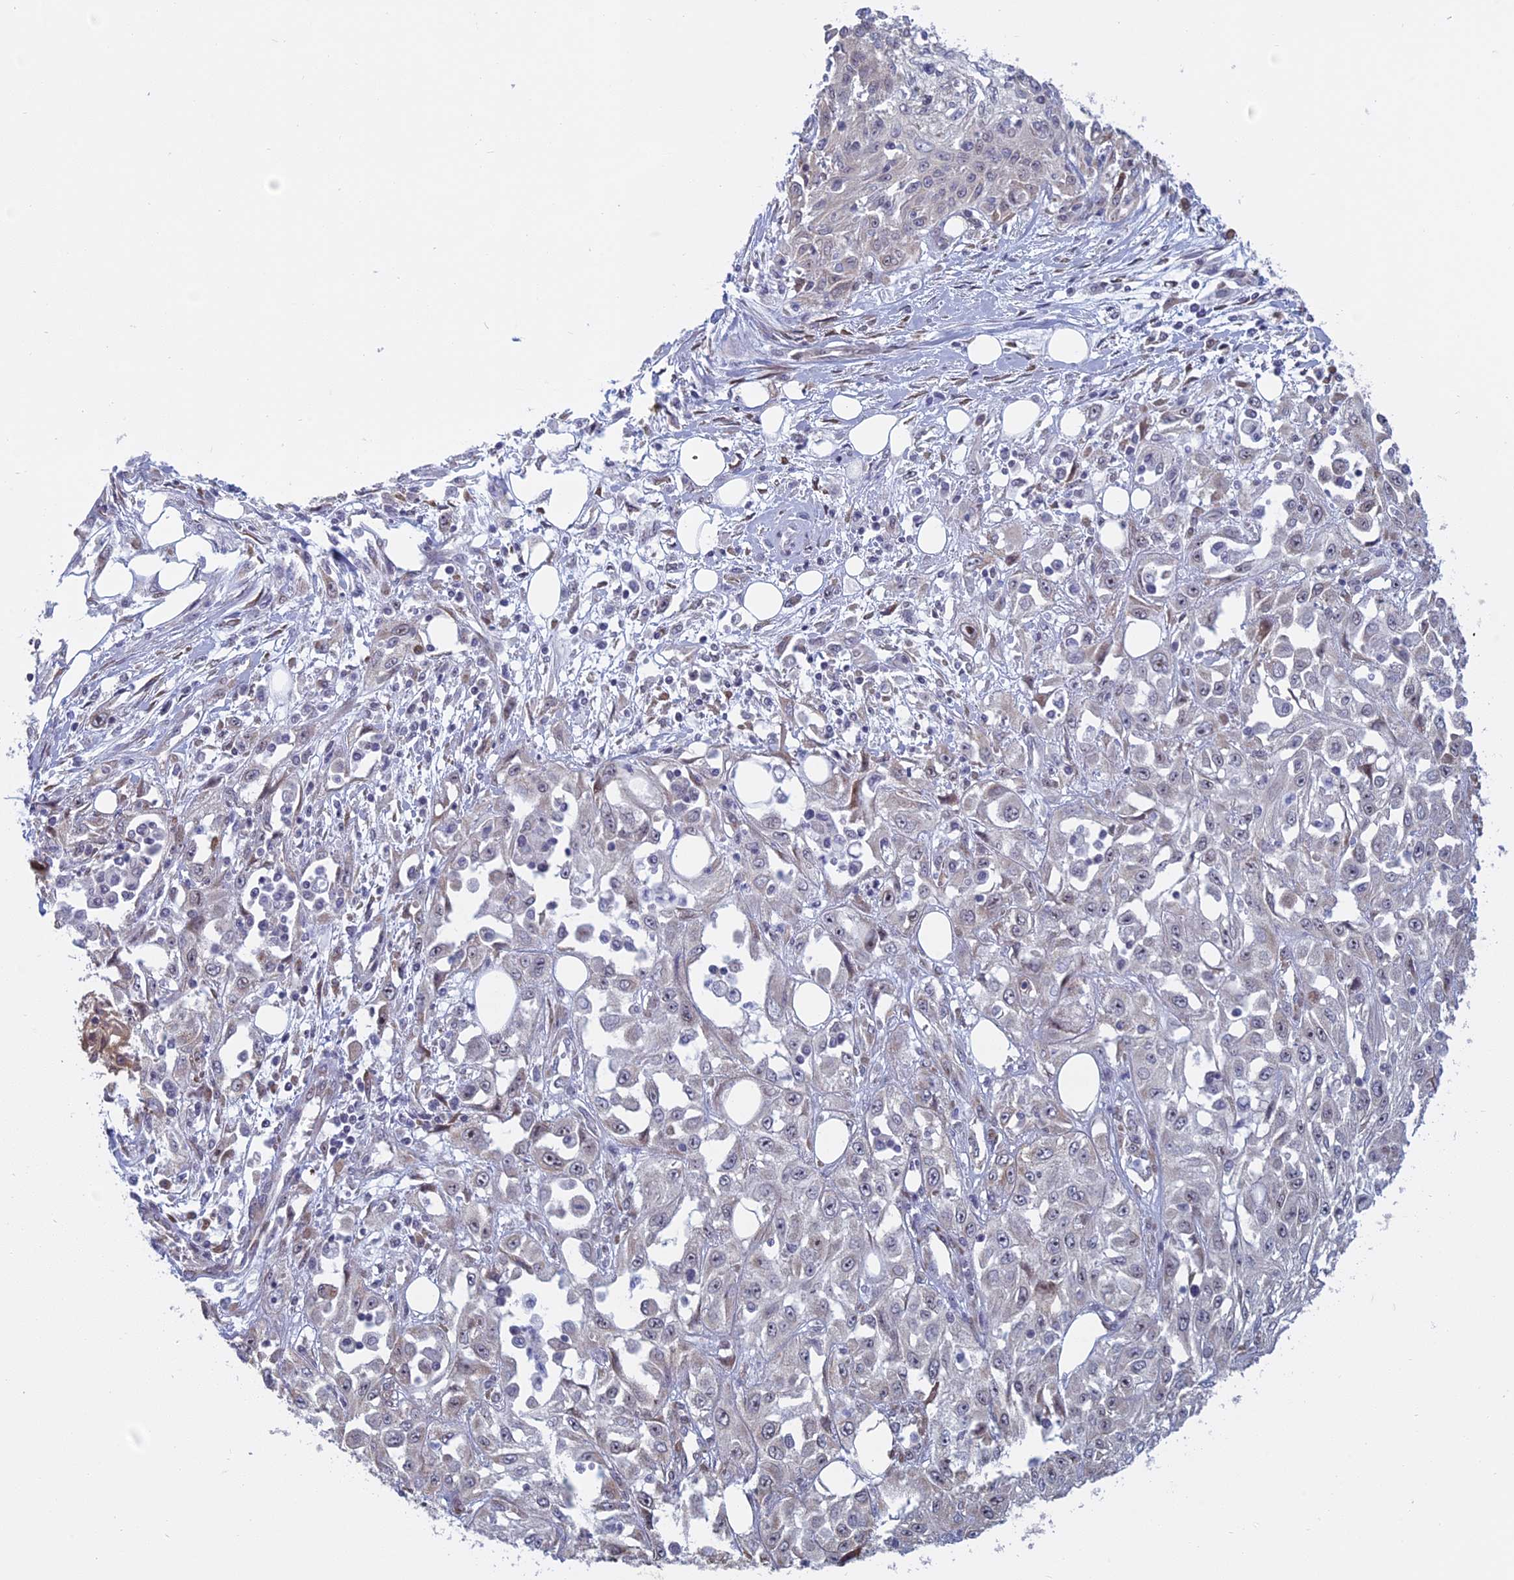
{"staining": {"intensity": "negative", "quantity": "none", "location": "none"}, "tissue": "skin cancer", "cell_type": "Tumor cells", "image_type": "cancer", "snomed": [{"axis": "morphology", "description": "Squamous cell carcinoma, NOS"}, {"axis": "morphology", "description": "Squamous cell carcinoma, metastatic, NOS"}, {"axis": "topography", "description": "Skin"}, {"axis": "topography", "description": "Lymph node"}], "caption": "Tumor cells show no significant protein staining in skin metastatic squamous cell carcinoma.", "gene": "RPS19BP1", "patient": {"sex": "male", "age": 75}}